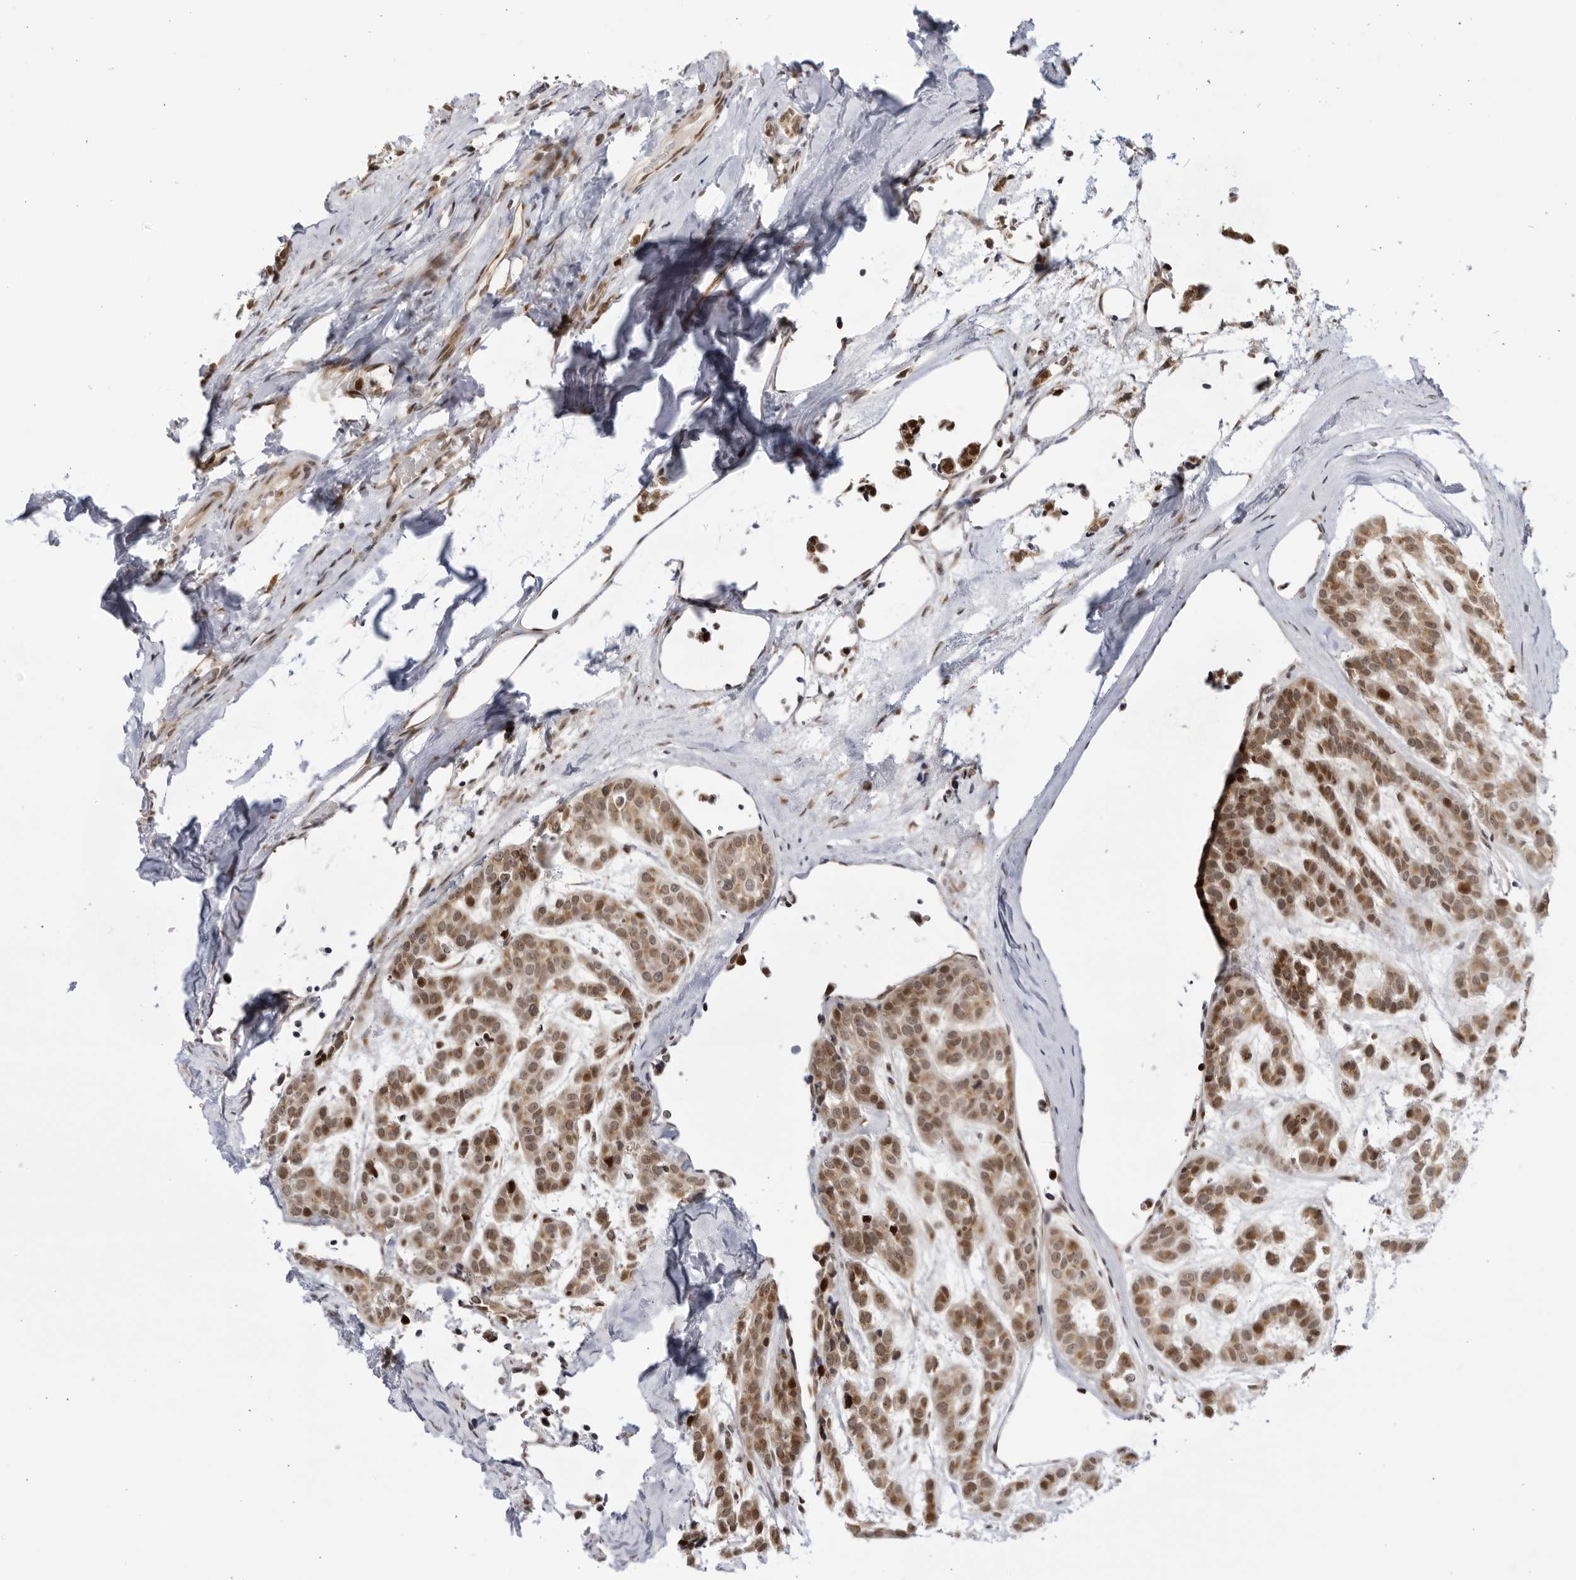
{"staining": {"intensity": "moderate", "quantity": ">75%", "location": "nuclear"}, "tissue": "head and neck cancer", "cell_type": "Tumor cells", "image_type": "cancer", "snomed": [{"axis": "morphology", "description": "Adenocarcinoma, NOS"}, {"axis": "morphology", "description": "Adenoma, NOS"}, {"axis": "topography", "description": "Head-Neck"}], "caption": "This histopathology image shows adenocarcinoma (head and neck) stained with immunohistochemistry to label a protein in brown. The nuclear of tumor cells show moderate positivity for the protein. Nuclei are counter-stained blue.", "gene": "RASGEF1C", "patient": {"sex": "female", "age": 55}}